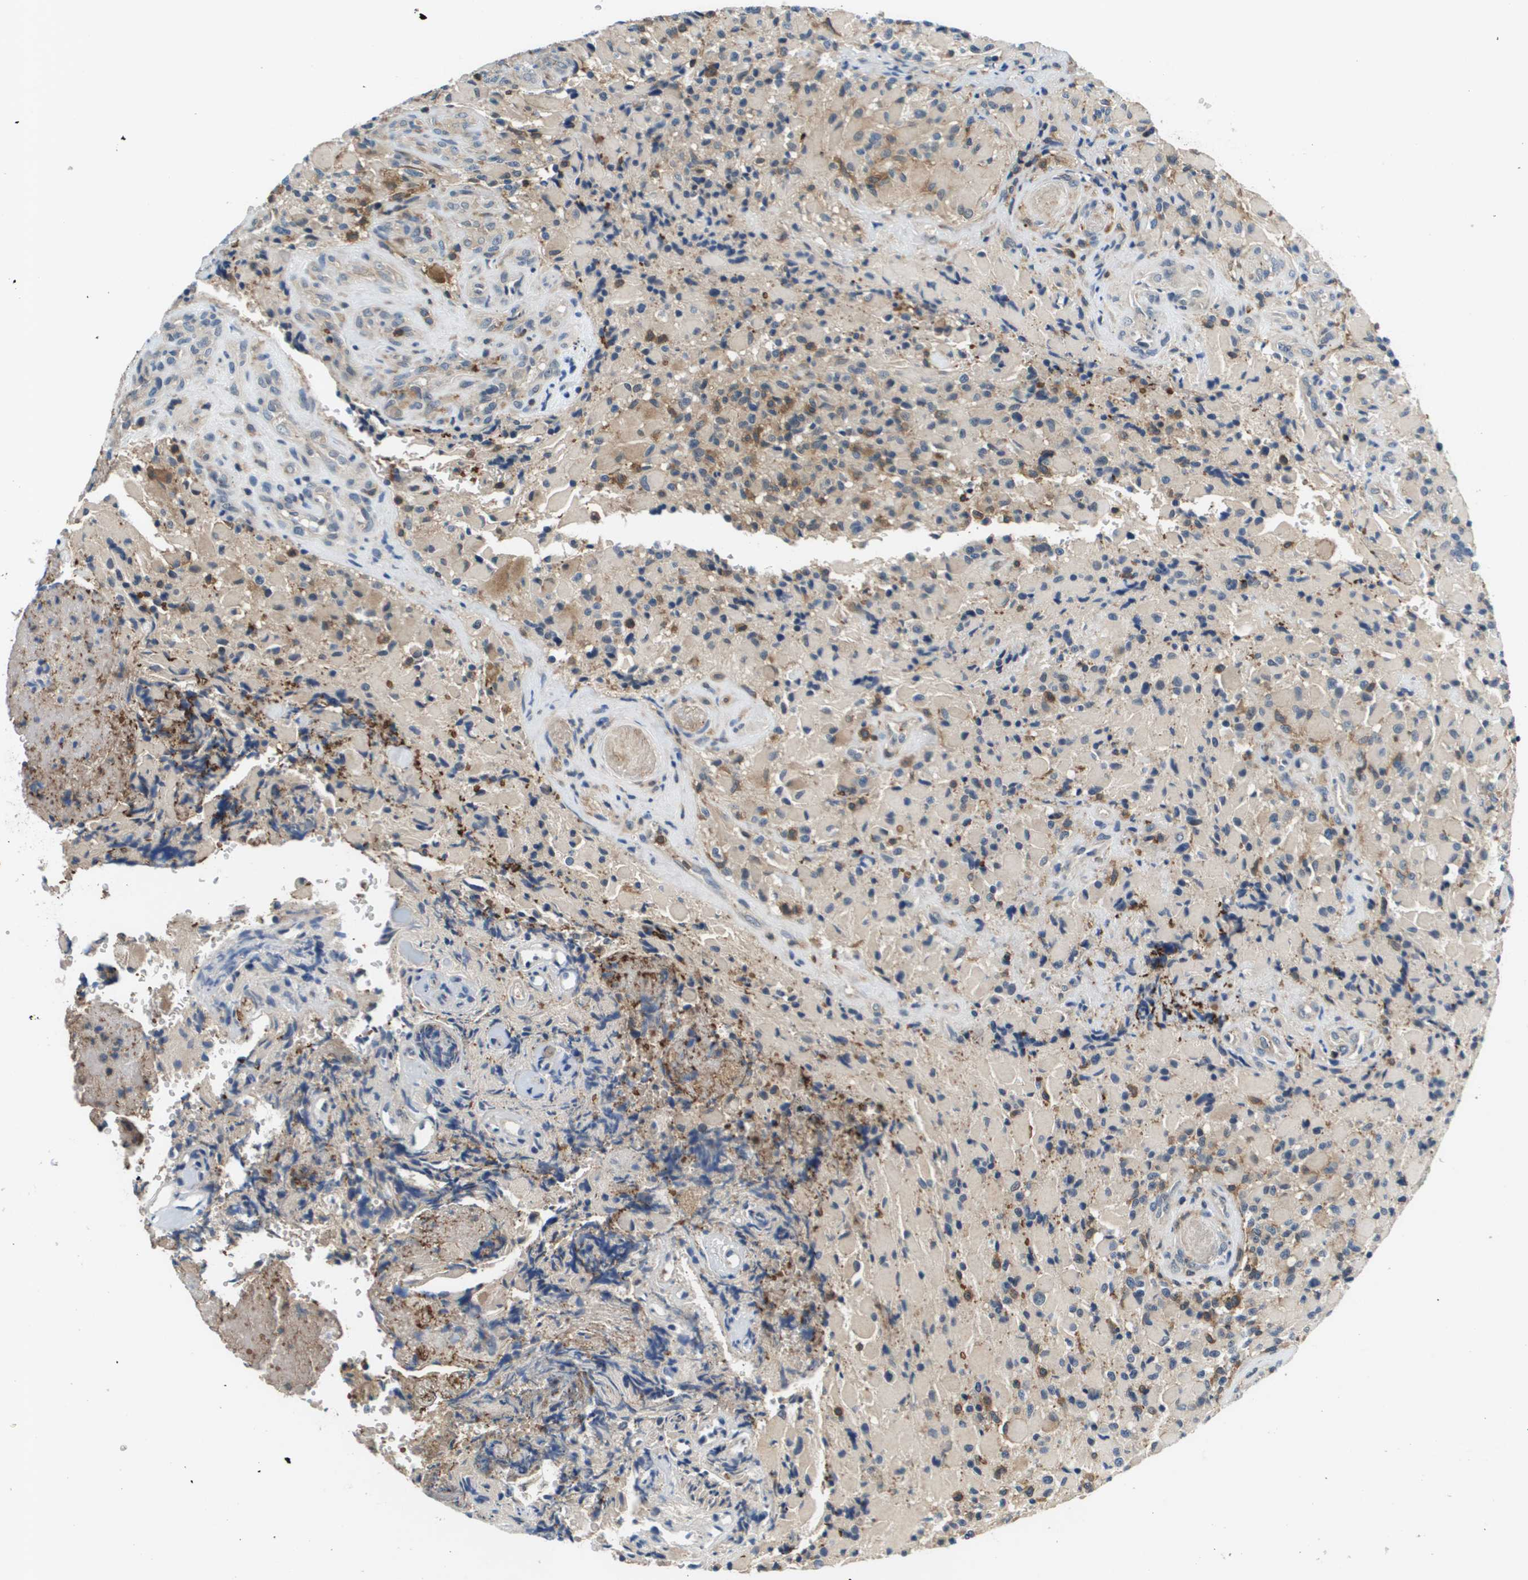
{"staining": {"intensity": "weak", "quantity": "25%-75%", "location": "cytoplasmic/membranous"}, "tissue": "glioma", "cell_type": "Tumor cells", "image_type": "cancer", "snomed": [{"axis": "morphology", "description": "Glioma, malignant, High grade"}, {"axis": "topography", "description": "Brain"}], "caption": "Immunohistochemical staining of glioma exhibits weak cytoplasmic/membranous protein staining in about 25%-75% of tumor cells.", "gene": "KCNQ5", "patient": {"sex": "male", "age": 71}}